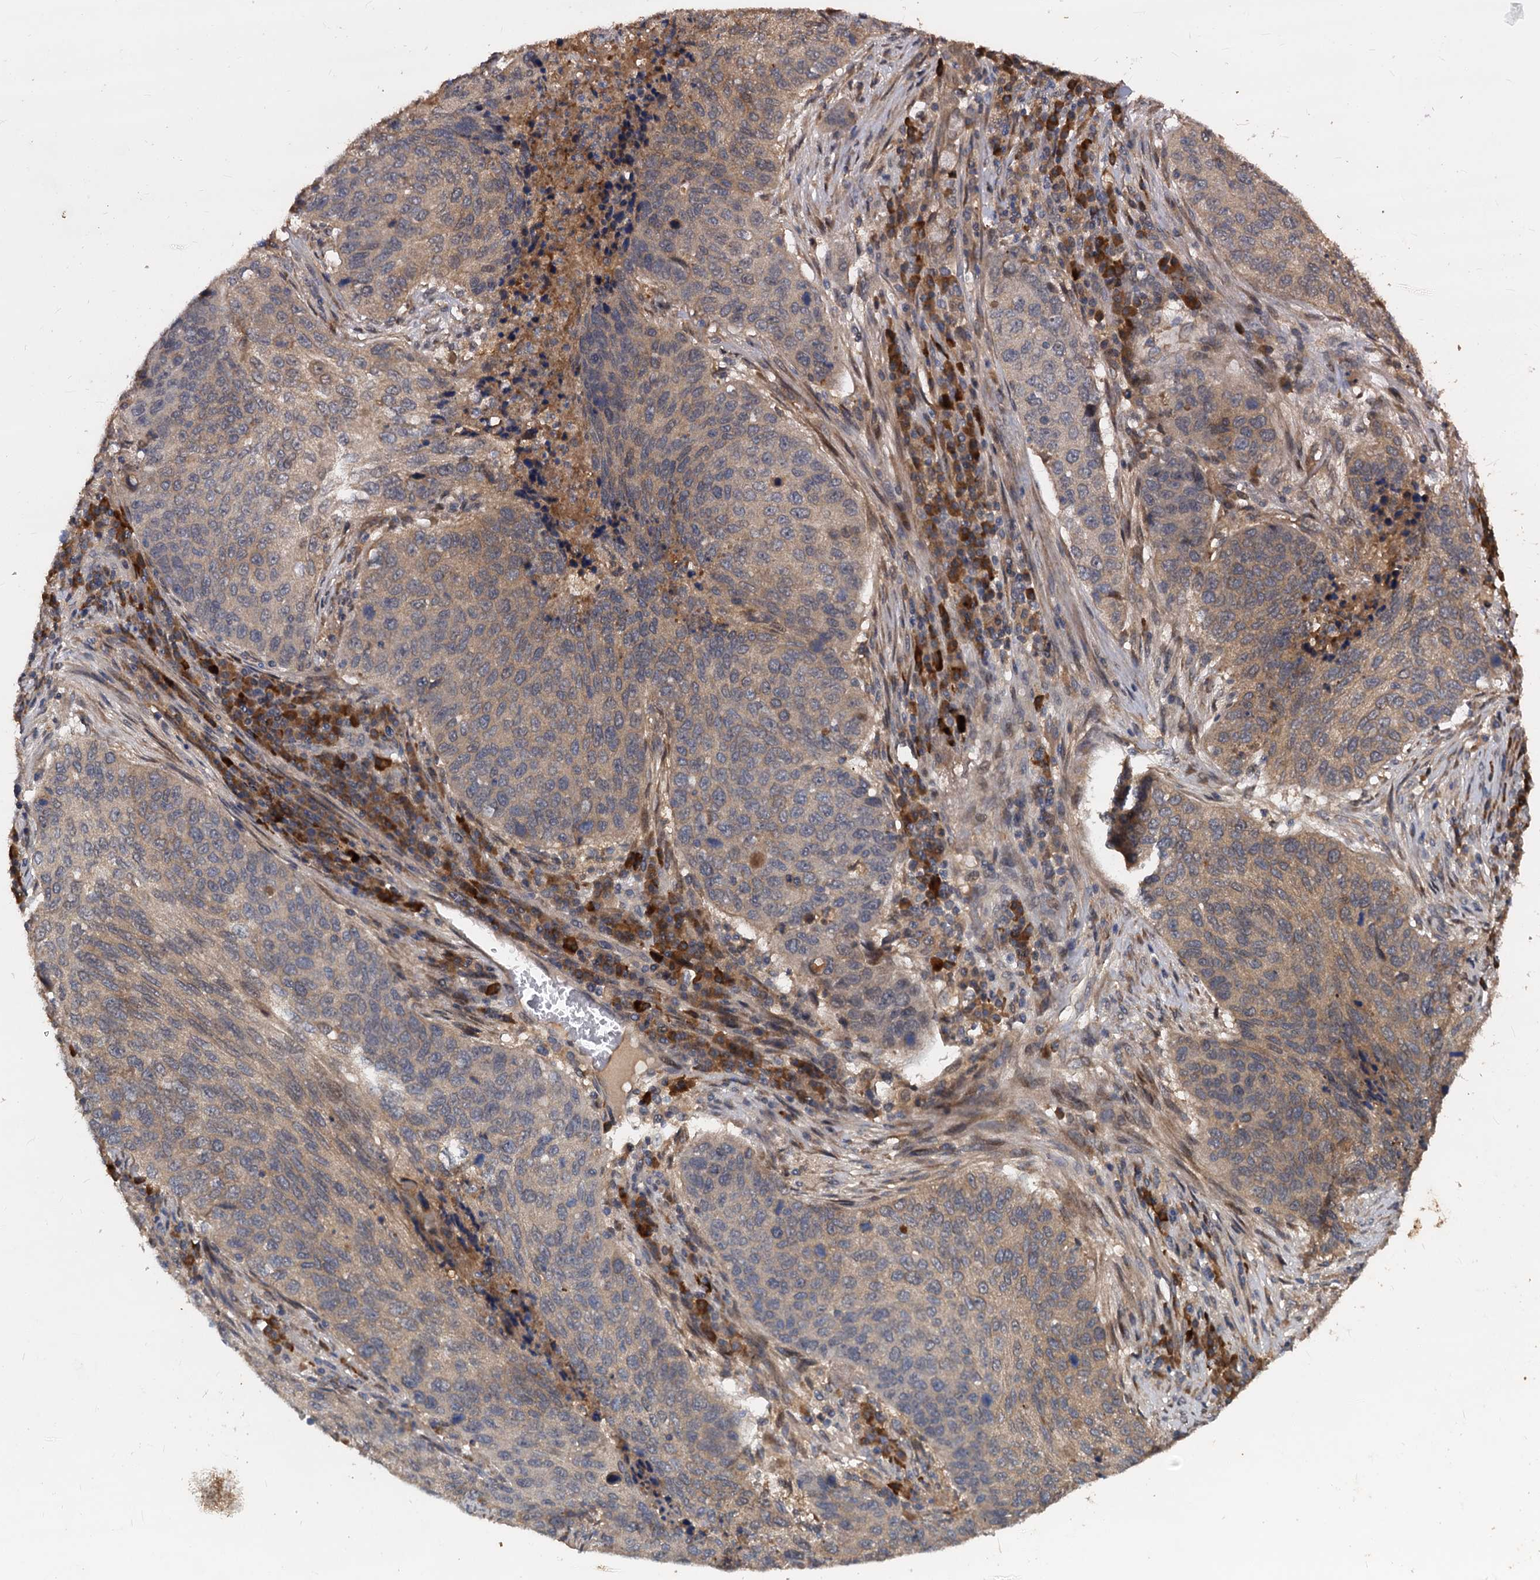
{"staining": {"intensity": "weak", "quantity": ">75%", "location": "cytoplasmic/membranous"}, "tissue": "lung cancer", "cell_type": "Tumor cells", "image_type": "cancer", "snomed": [{"axis": "morphology", "description": "Squamous cell carcinoma, NOS"}, {"axis": "topography", "description": "Lung"}], "caption": "Immunohistochemical staining of lung cancer (squamous cell carcinoma) shows weak cytoplasmic/membranous protein positivity in approximately >75% of tumor cells.", "gene": "CCDC184", "patient": {"sex": "female", "age": 63}}